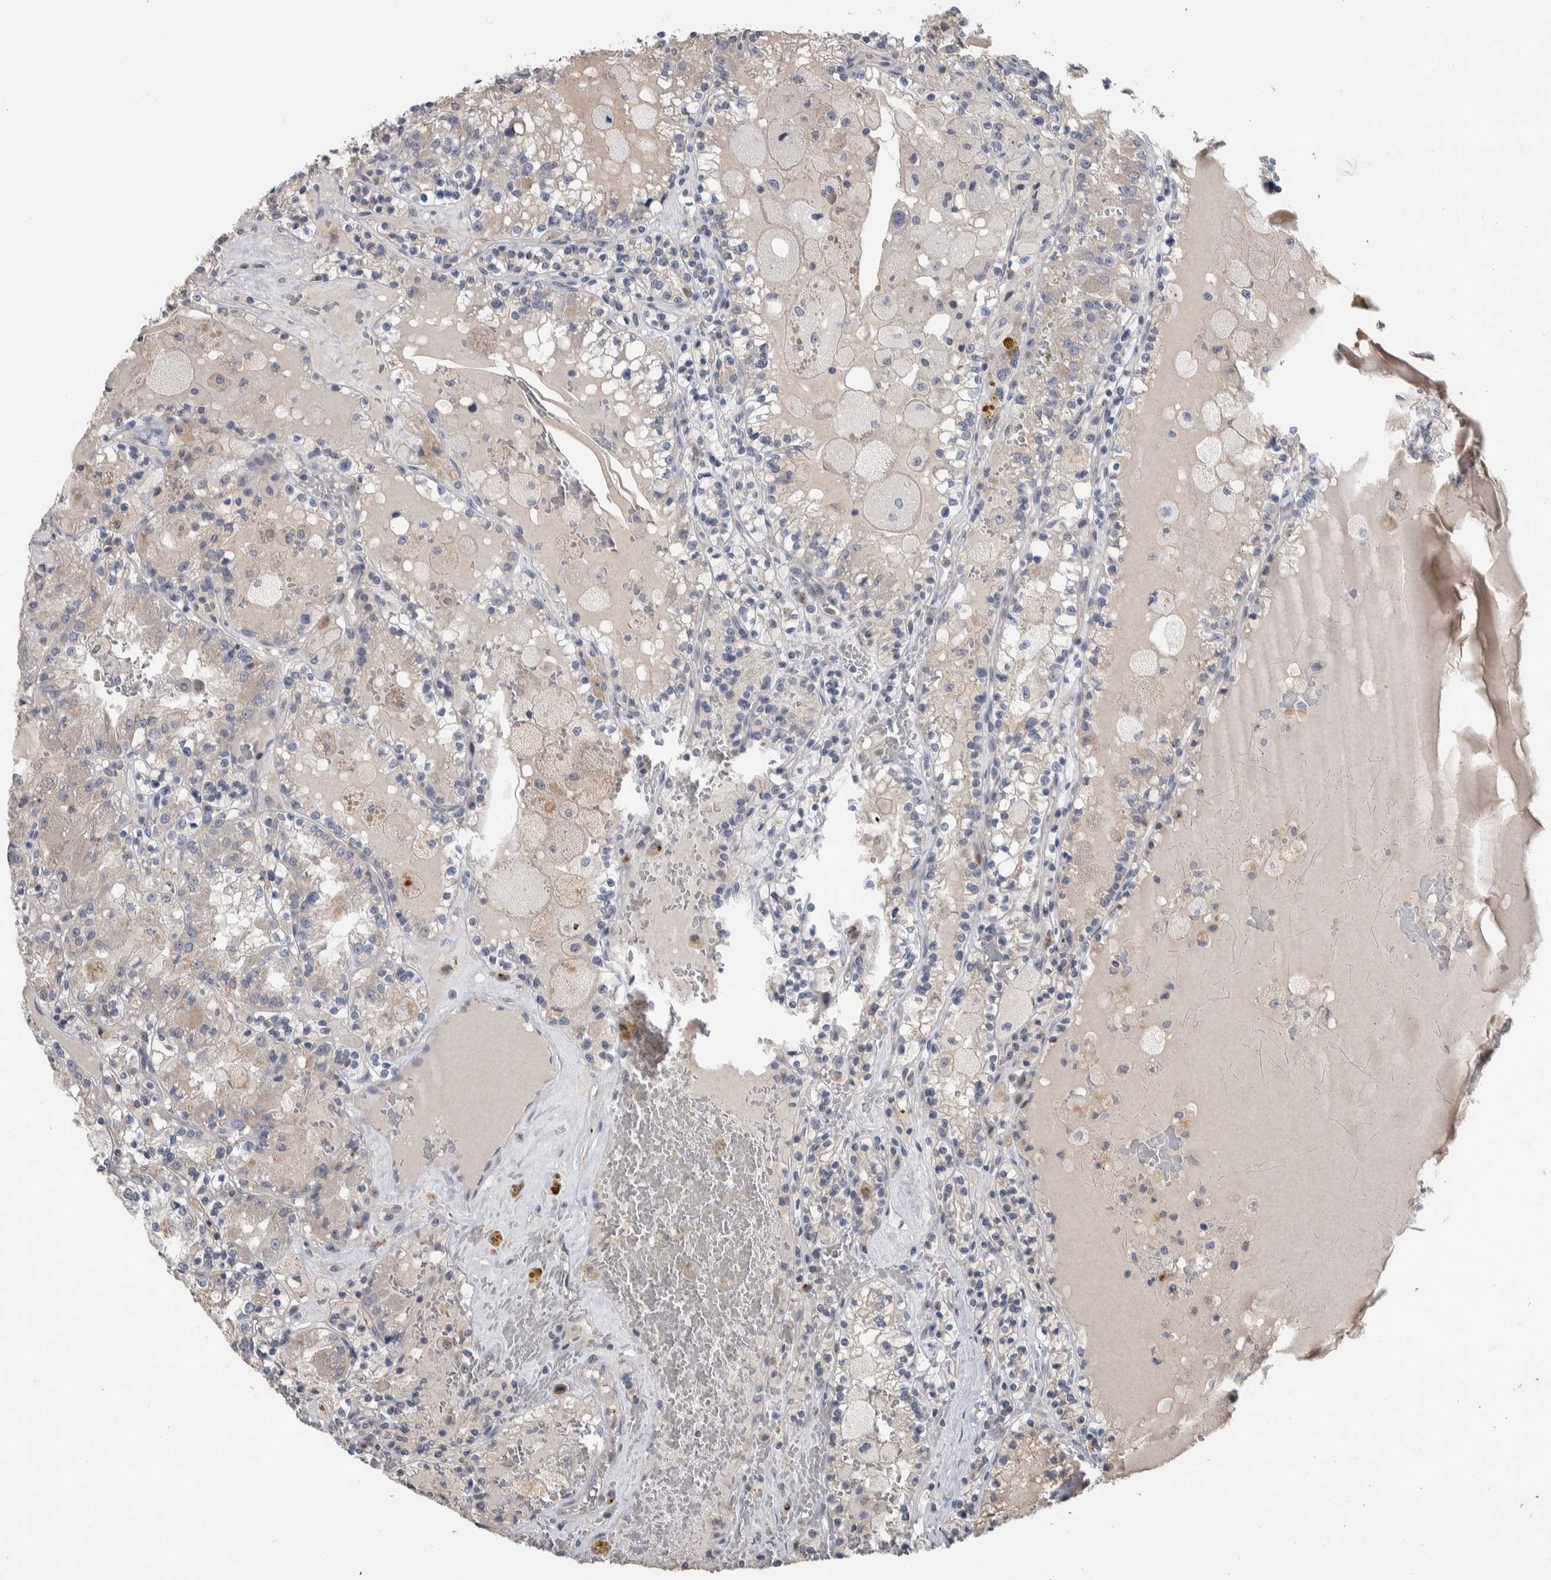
{"staining": {"intensity": "negative", "quantity": "none", "location": "none"}, "tissue": "renal cancer", "cell_type": "Tumor cells", "image_type": "cancer", "snomed": [{"axis": "morphology", "description": "Adenocarcinoma, NOS"}, {"axis": "topography", "description": "Kidney"}], "caption": "Immunohistochemical staining of renal cancer exhibits no significant positivity in tumor cells.", "gene": "FAM83G", "patient": {"sex": "female", "age": 56}}